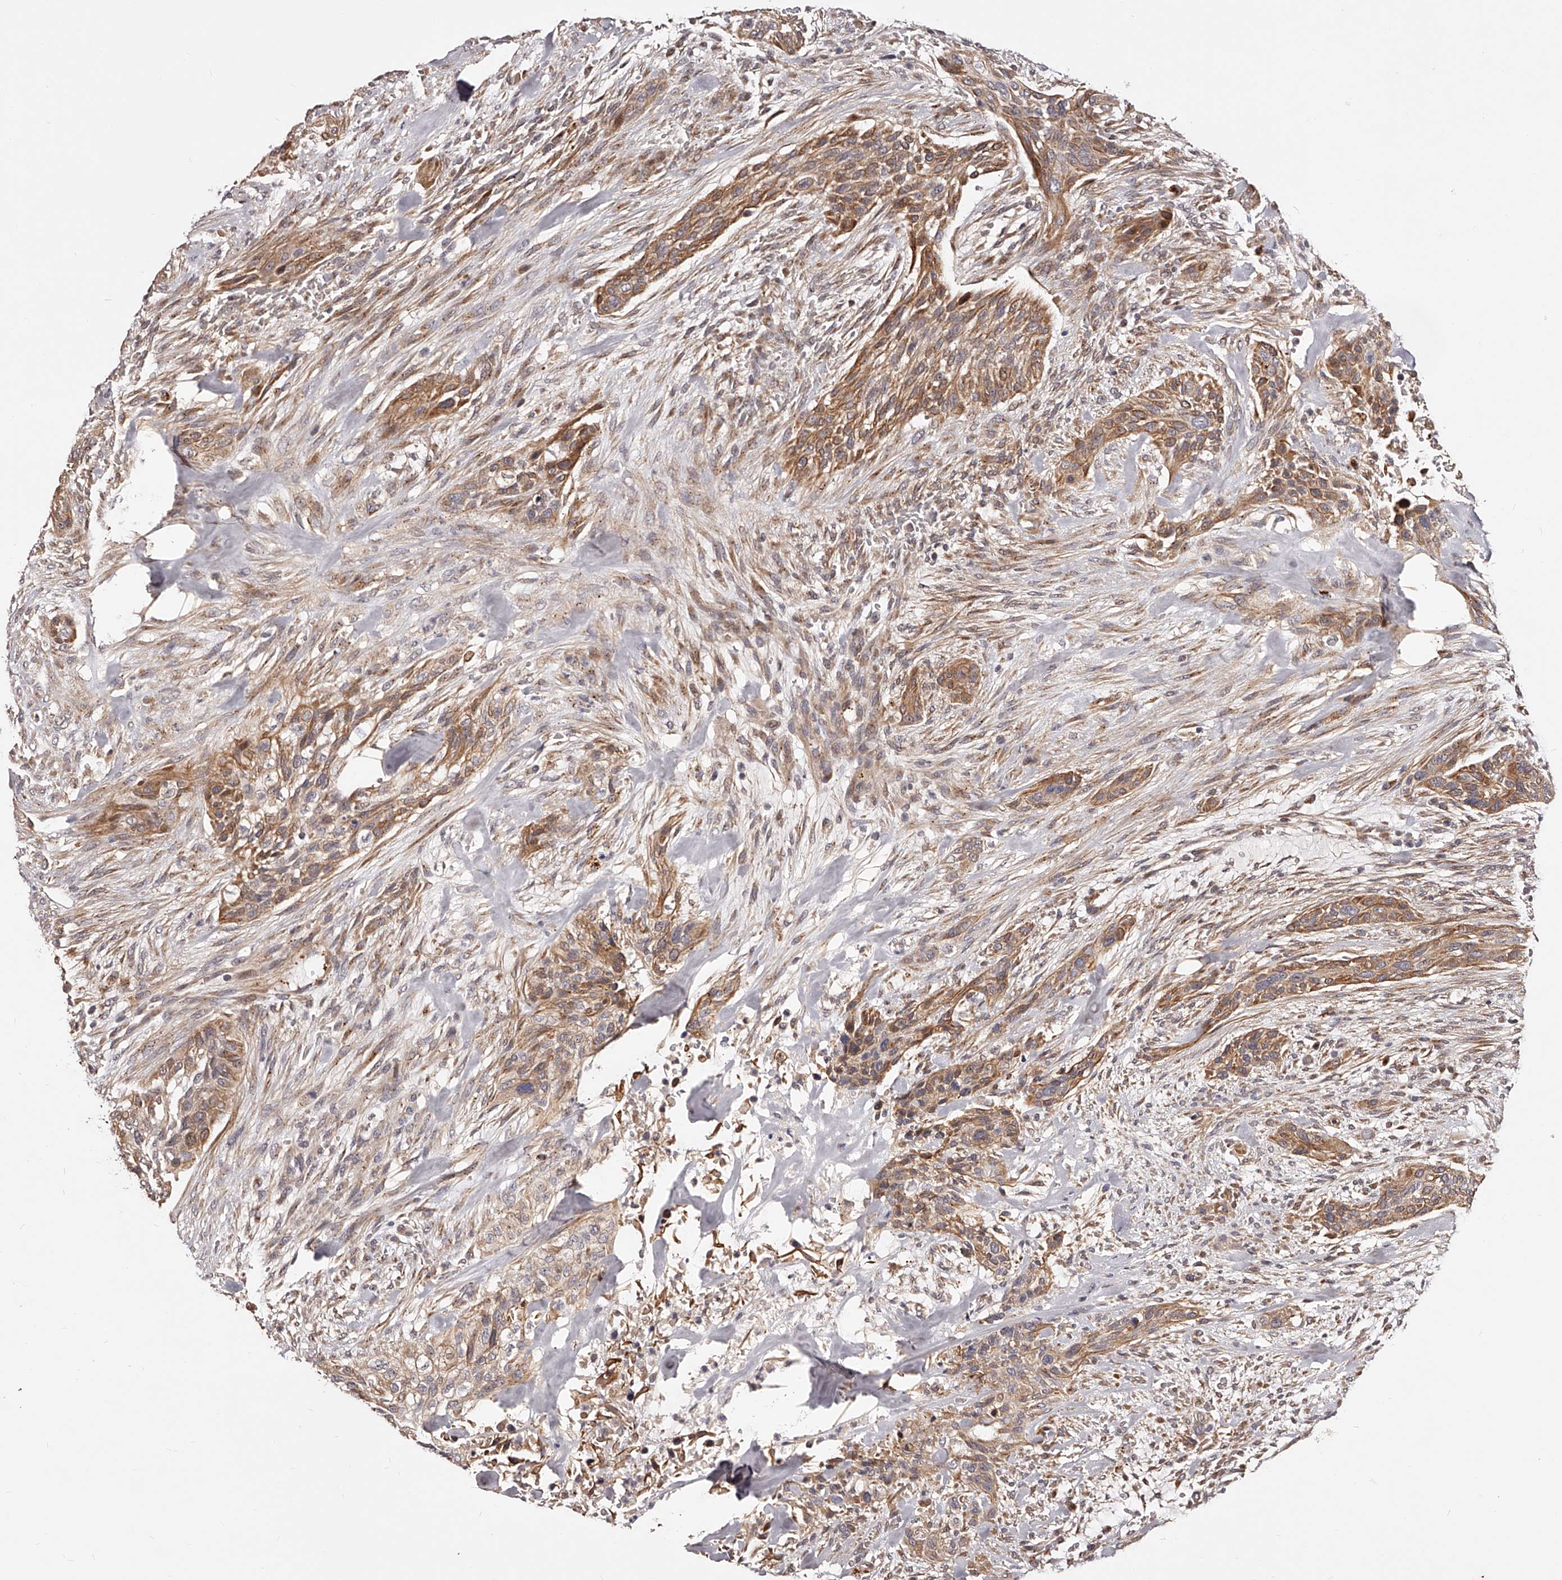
{"staining": {"intensity": "moderate", "quantity": ">75%", "location": "cytoplasmic/membranous"}, "tissue": "urothelial cancer", "cell_type": "Tumor cells", "image_type": "cancer", "snomed": [{"axis": "morphology", "description": "Urothelial carcinoma, High grade"}, {"axis": "topography", "description": "Urinary bladder"}], "caption": "Immunohistochemical staining of human urothelial cancer displays moderate cytoplasmic/membranous protein expression in approximately >75% of tumor cells.", "gene": "ZNF502", "patient": {"sex": "male", "age": 35}}